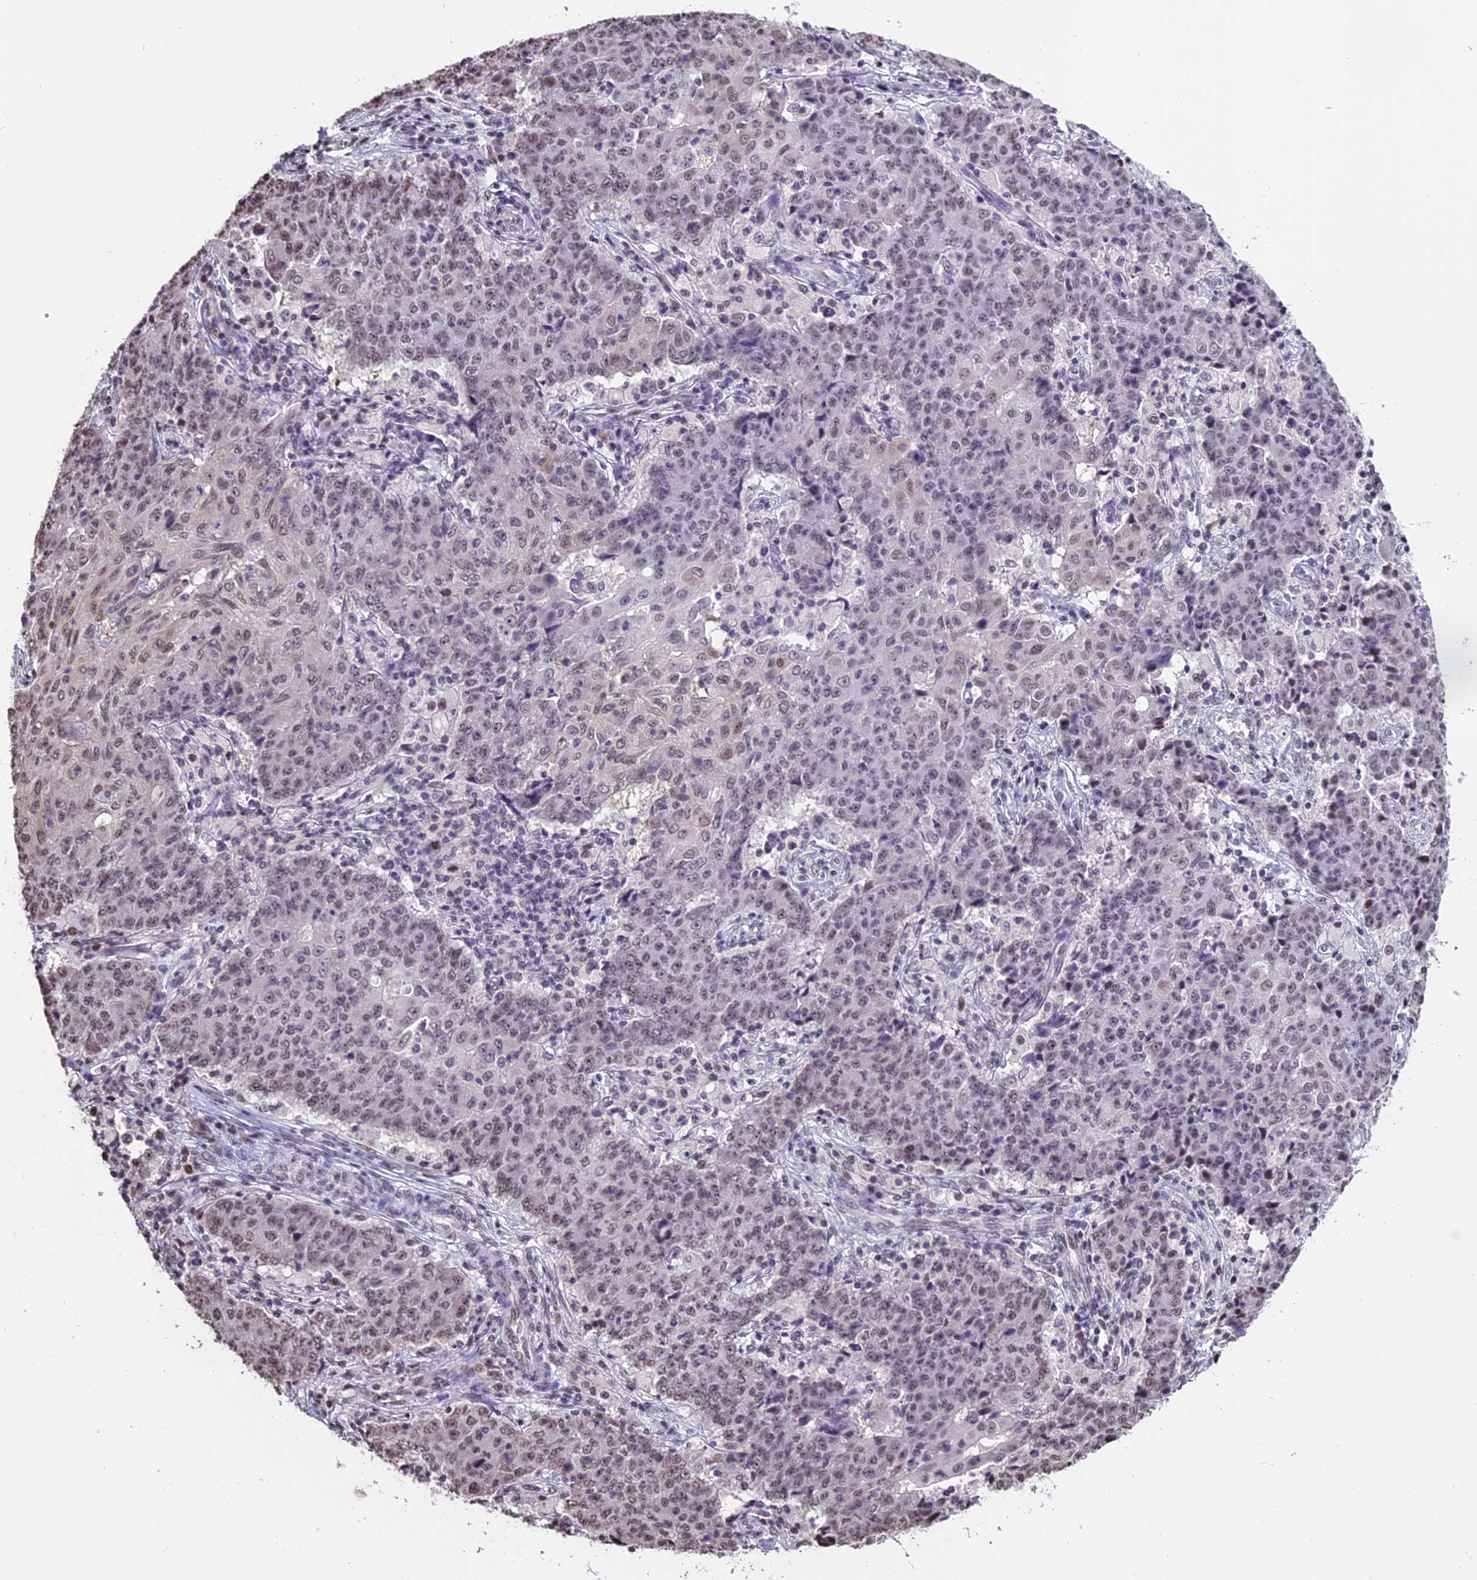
{"staining": {"intensity": "weak", "quantity": "25%-75%", "location": "nuclear"}, "tissue": "ovarian cancer", "cell_type": "Tumor cells", "image_type": "cancer", "snomed": [{"axis": "morphology", "description": "Carcinoma, endometroid"}, {"axis": "topography", "description": "Ovary"}], "caption": "Ovarian cancer (endometroid carcinoma) was stained to show a protein in brown. There is low levels of weak nuclear staining in about 25%-75% of tumor cells.", "gene": "POLR3E", "patient": {"sex": "female", "age": 42}}